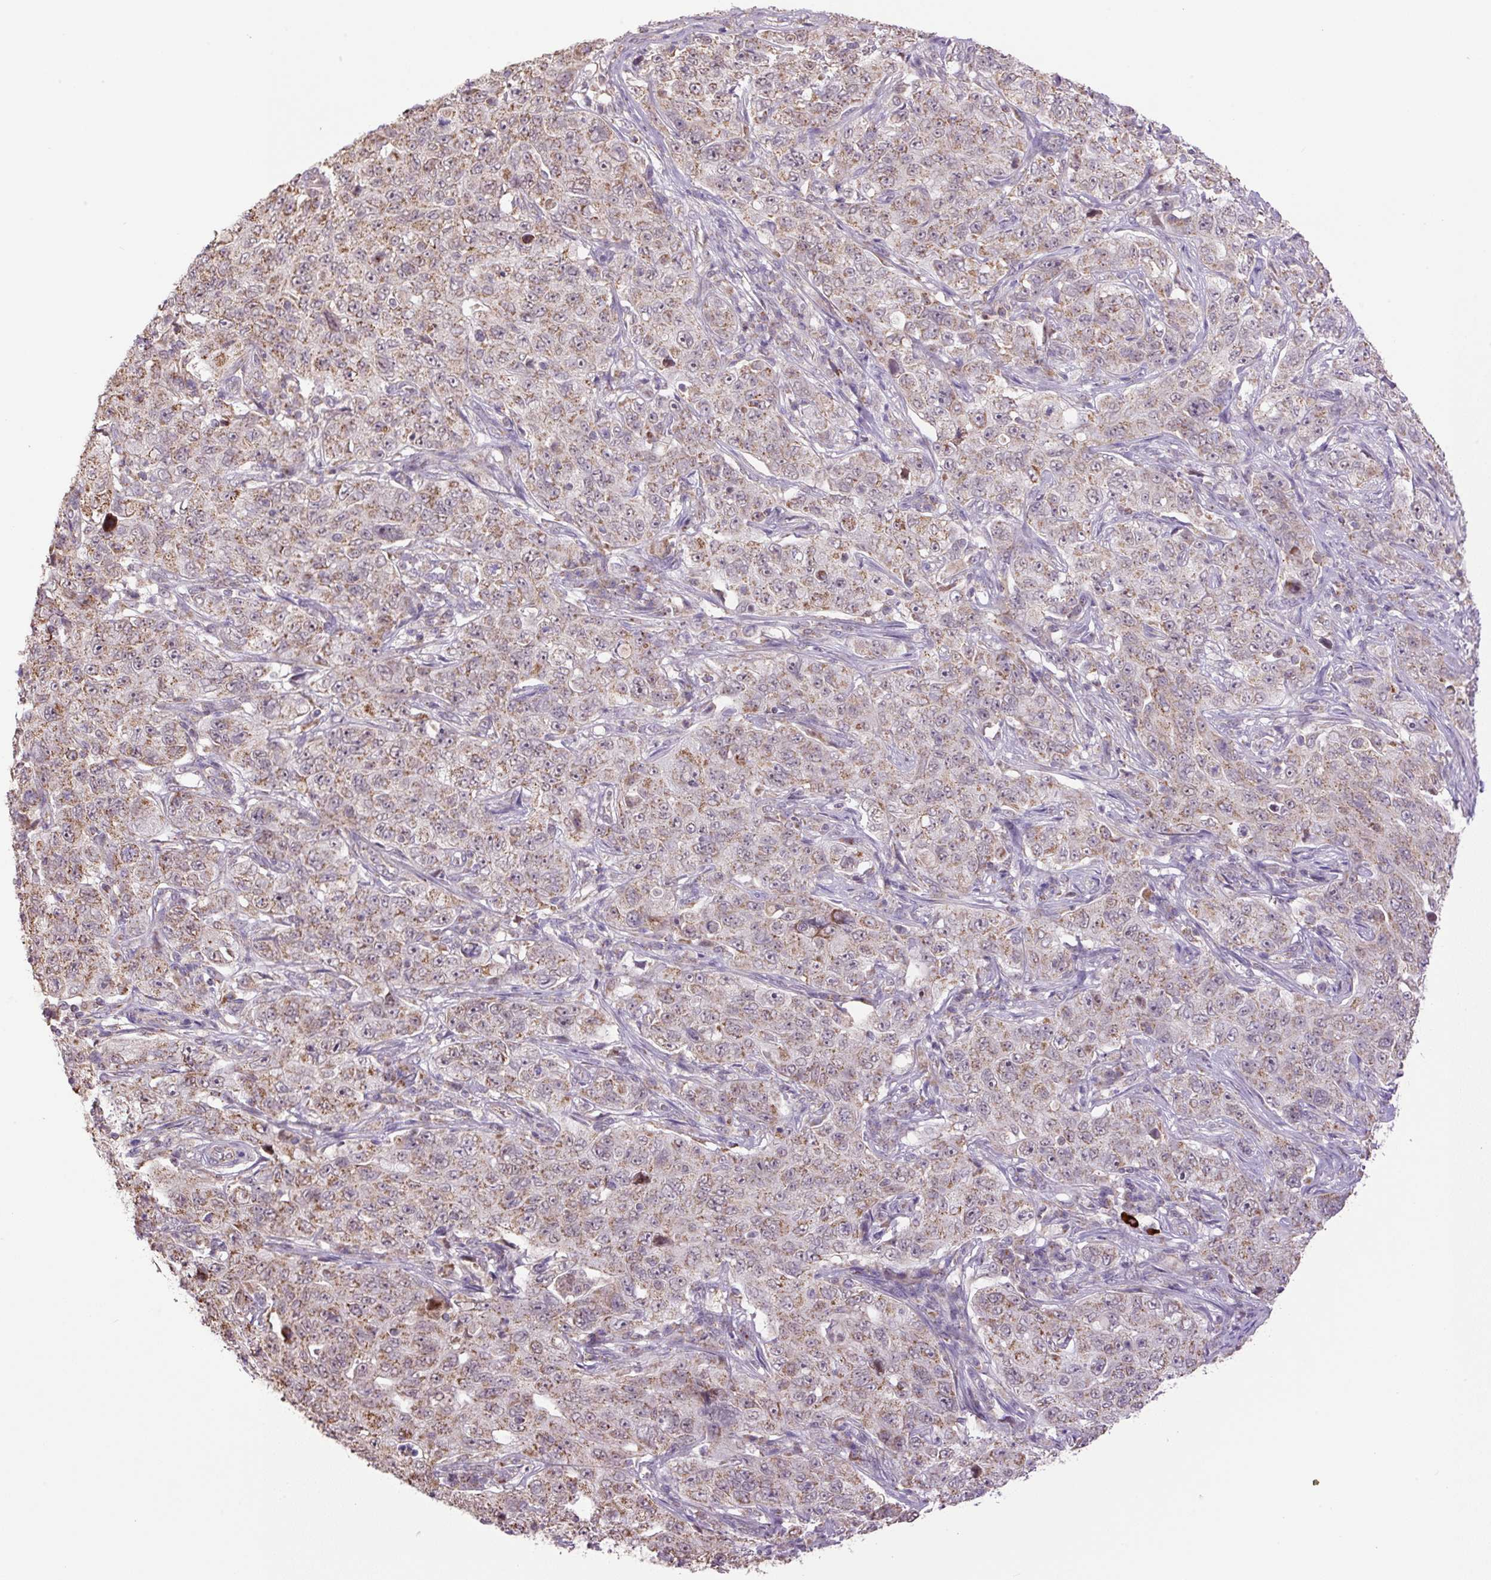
{"staining": {"intensity": "moderate", "quantity": "25%-75%", "location": "cytoplasmic/membranous"}, "tissue": "pancreatic cancer", "cell_type": "Tumor cells", "image_type": "cancer", "snomed": [{"axis": "morphology", "description": "Adenocarcinoma, NOS"}, {"axis": "topography", "description": "Pancreas"}], "caption": "Adenocarcinoma (pancreatic) tissue reveals moderate cytoplasmic/membranous positivity in approximately 25%-75% of tumor cells, visualized by immunohistochemistry. (DAB IHC, brown staining for protein, blue staining for nuclei).", "gene": "SGF29", "patient": {"sex": "male", "age": 68}}